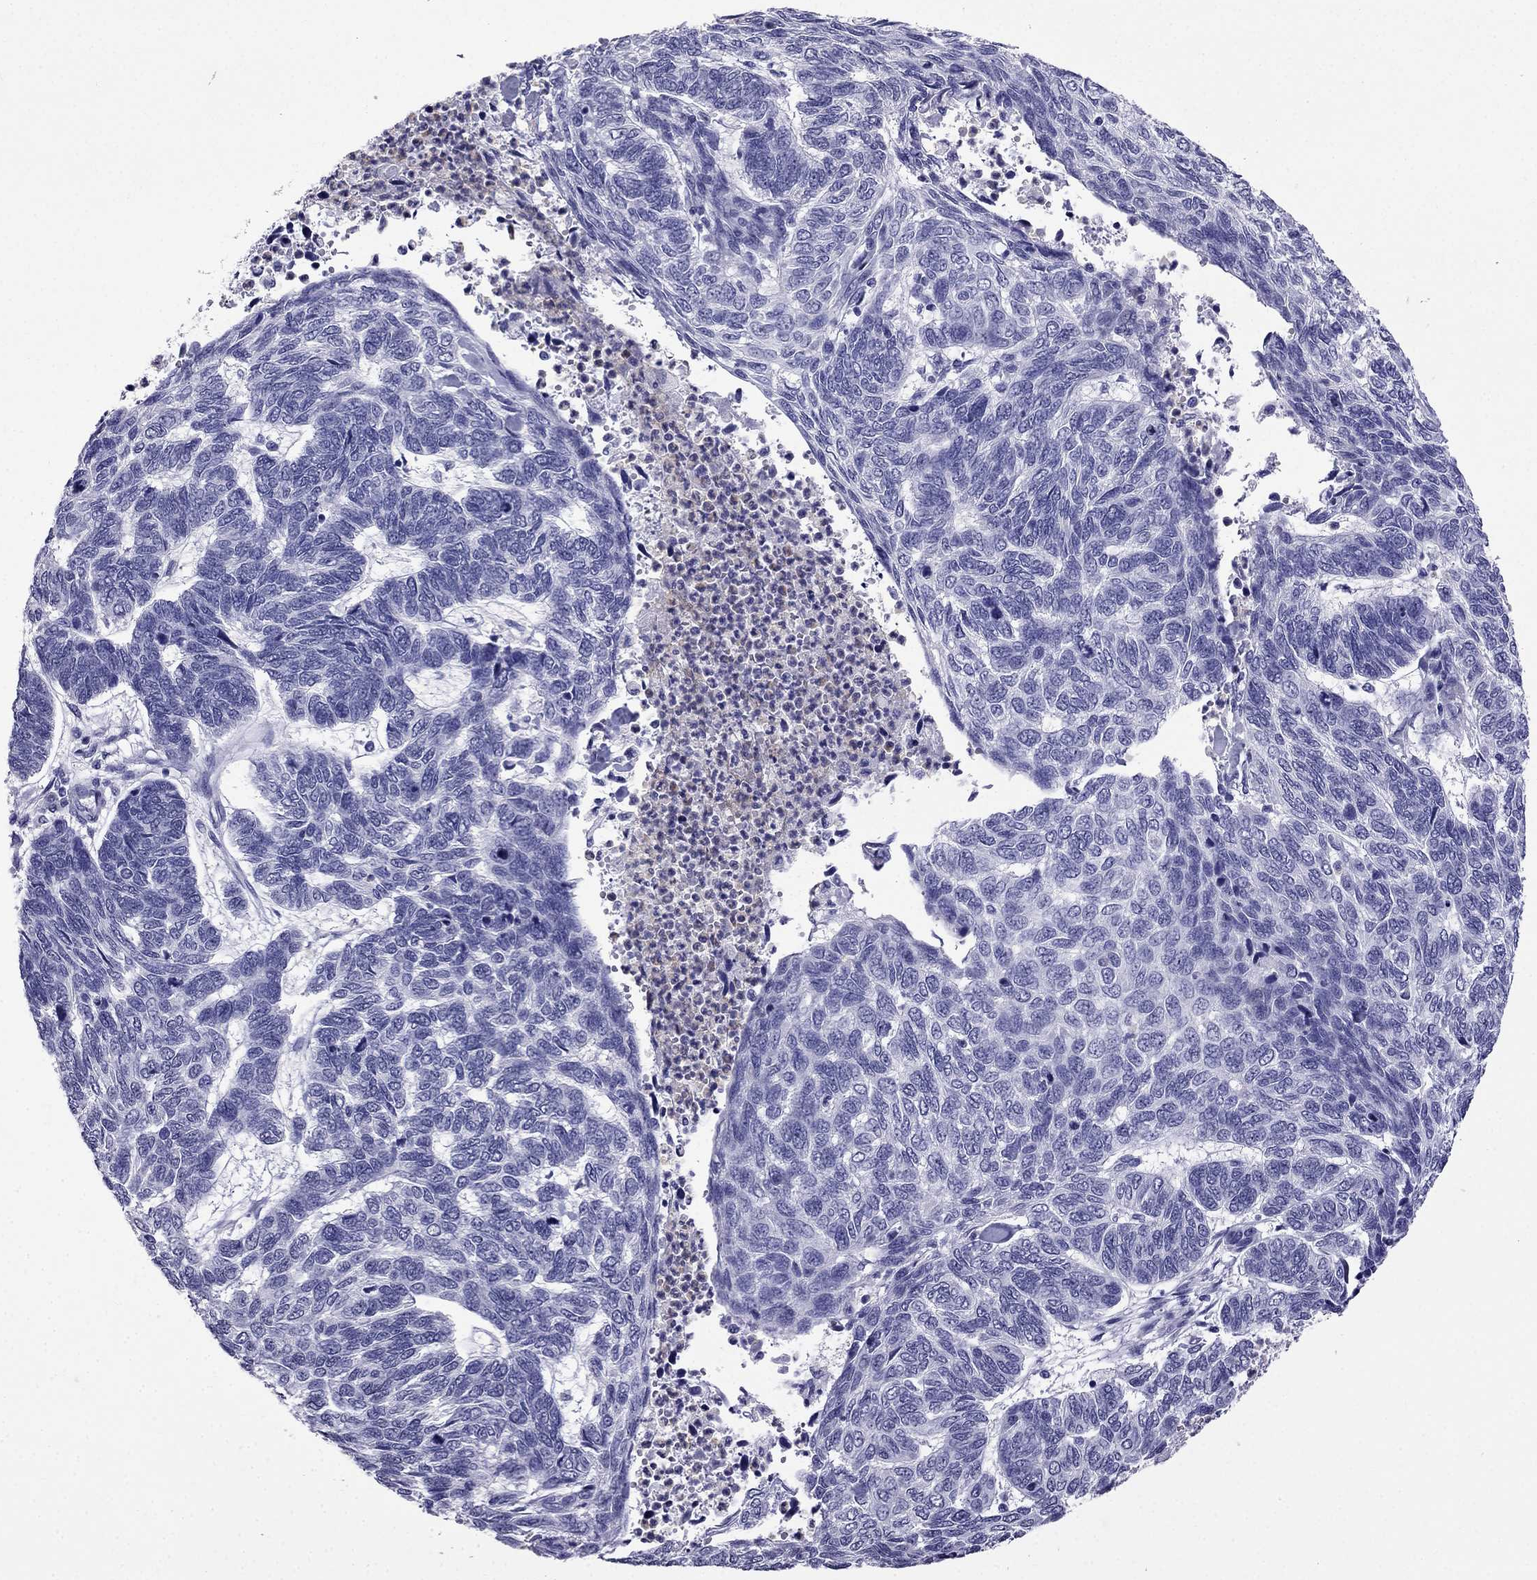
{"staining": {"intensity": "negative", "quantity": "none", "location": "none"}, "tissue": "skin cancer", "cell_type": "Tumor cells", "image_type": "cancer", "snomed": [{"axis": "morphology", "description": "Basal cell carcinoma"}, {"axis": "topography", "description": "Skin"}], "caption": "High power microscopy micrograph of an IHC micrograph of skin cancer (basal cell carcinoma), revealing no significant positivity in tumor cells. (Brightfield microscopy of DAB (3,3'-diaminobenzidine) immunohistochemistry (IHC) at high magnification).", "gene": "CDHR4", "patient": {"sex": "female", "age": 65}}